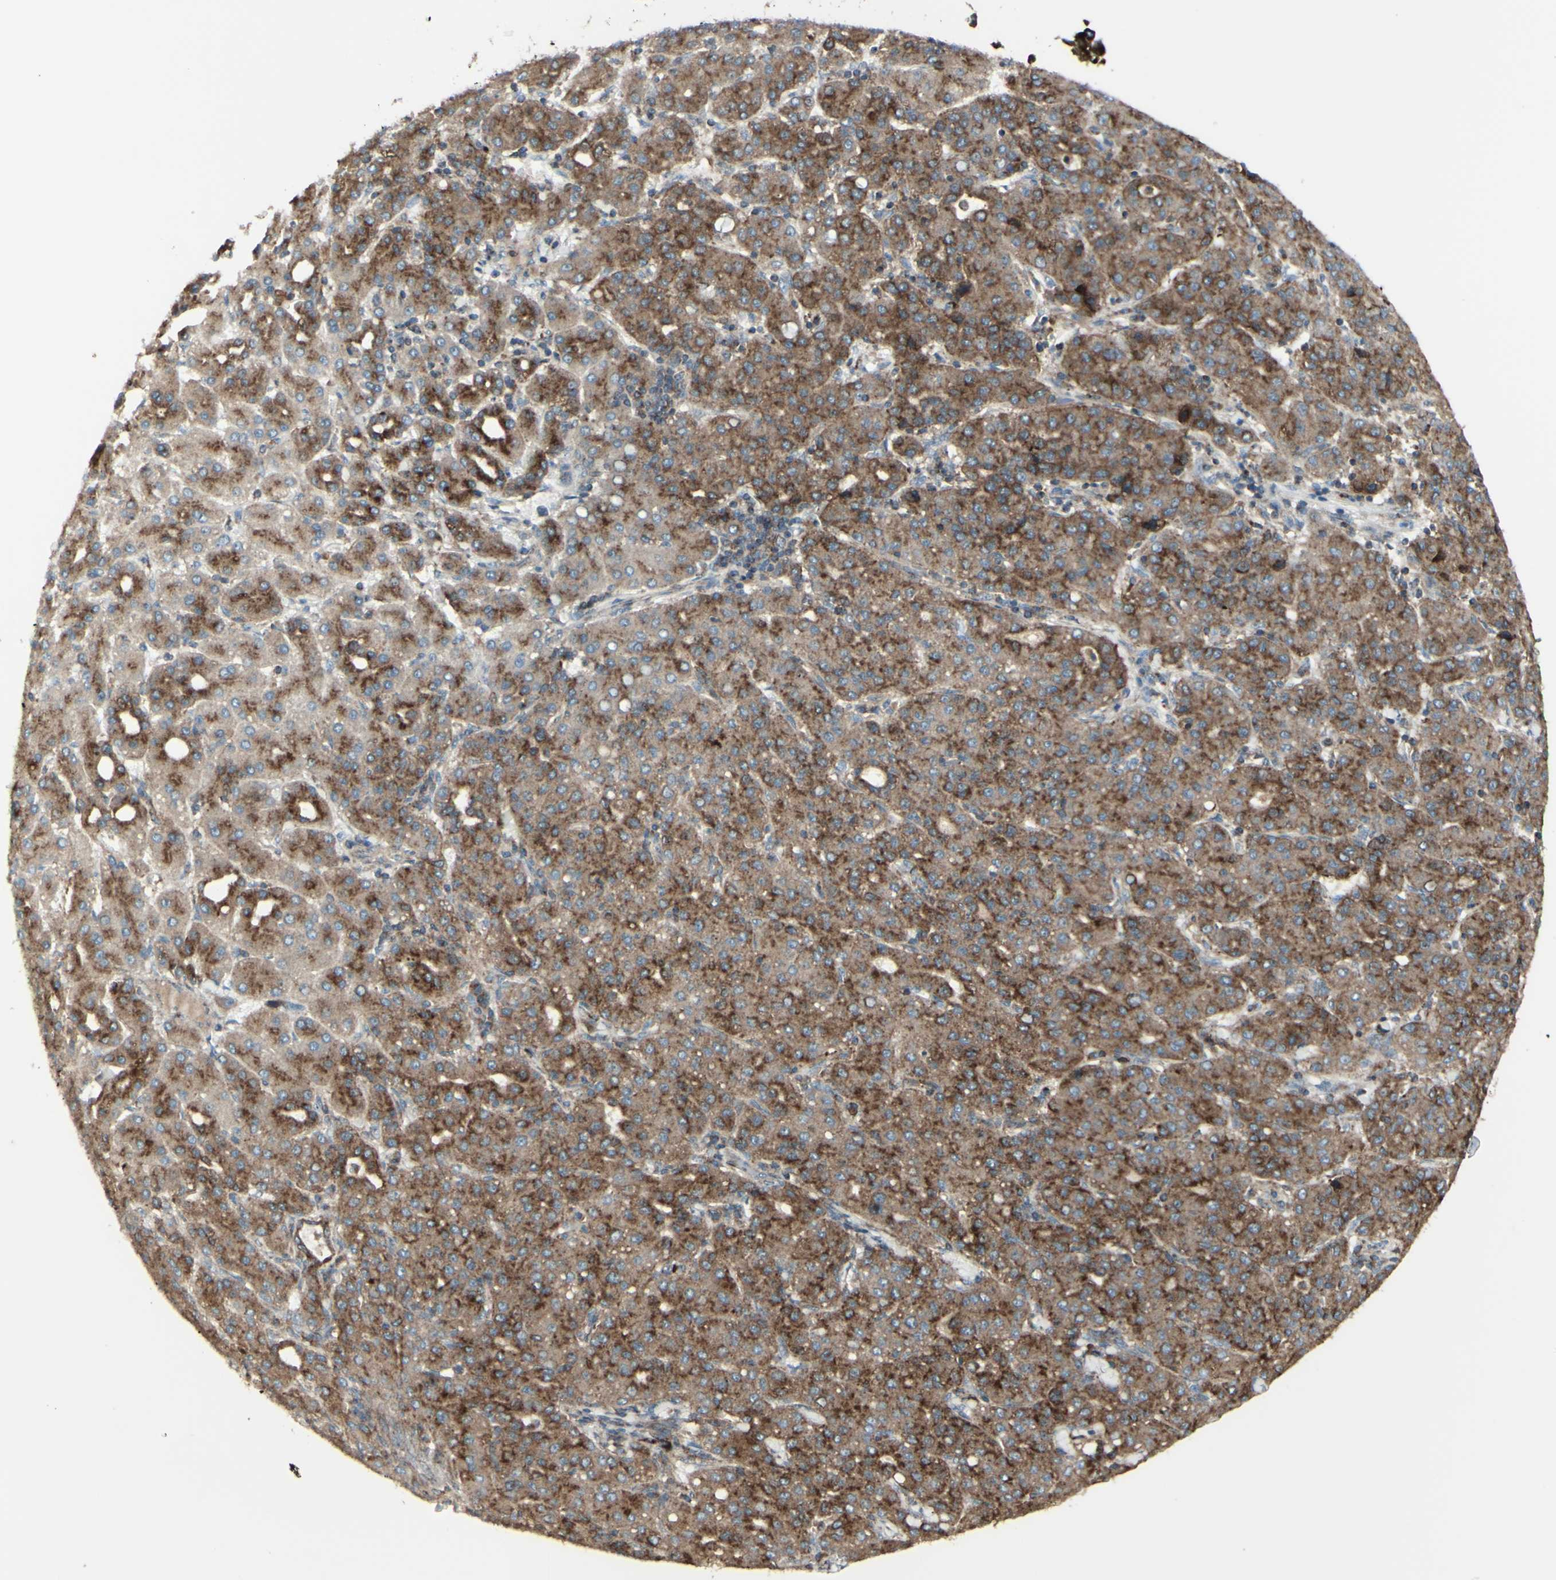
{"staining": {"intensity": "moderate", "quantity": ">75%", "location": "cytoplasmic/membranous"}, "tissue": "liver cancer", "cell_type": "Tumor cells", "image_type": "cancer", "snomed": [{"axis": "morphology", "description": "Carcinoma, Hepatocellular, NOS"}, {"axis": "topography", "description": "Liver"}], "caption": "A micrograph of human hepatocellular carcinoma (liver) stained for a protein displays moderate cytoplasmic/membranous brown staining in tumor cells. (DAB IHC, brown staining for protein, blue staining for nuclei).", "gene": "NAPA", "patient": {"sex": "male", "age": 65}}